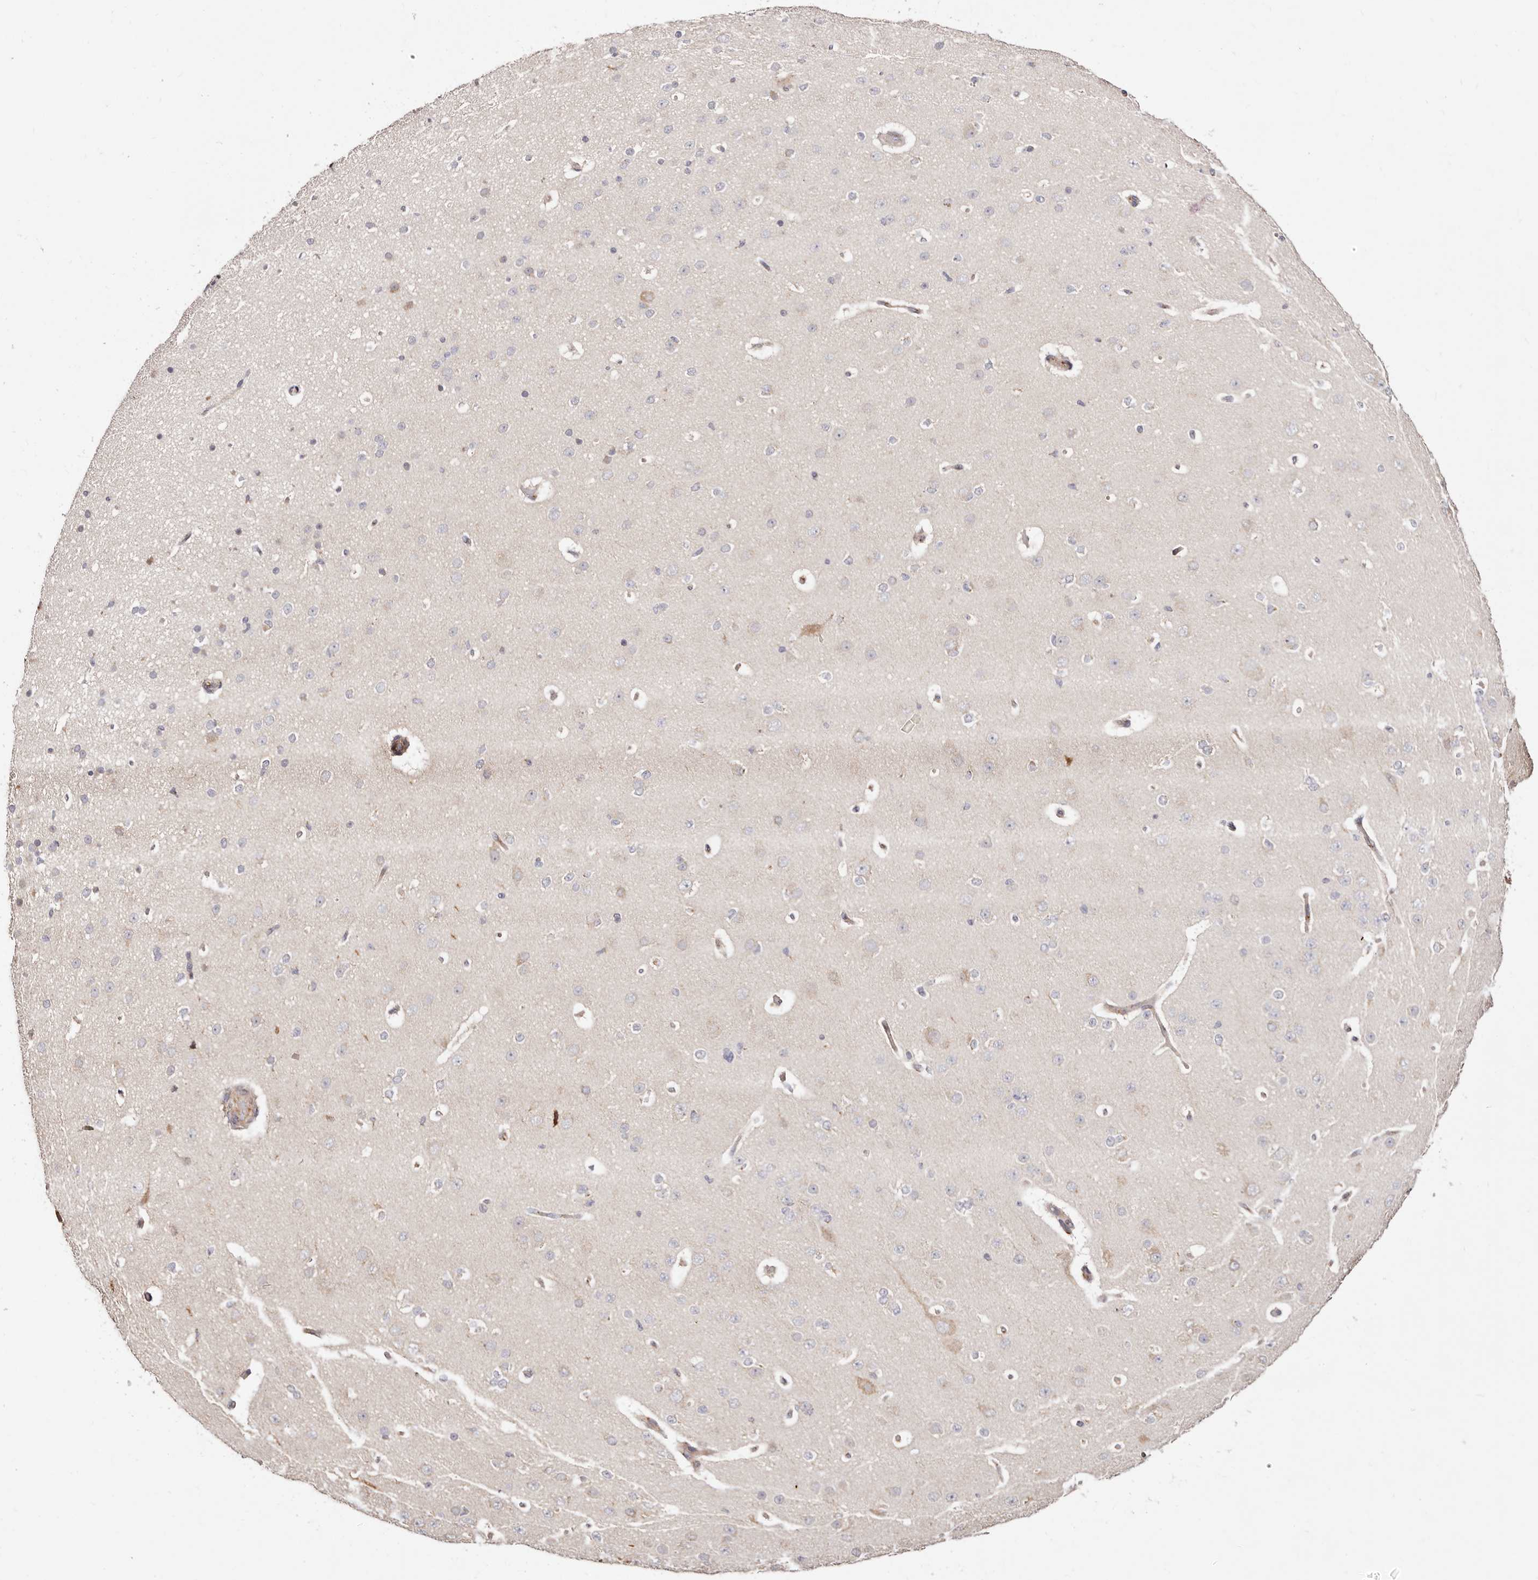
{"staining": {"intensity": "negative", "quantity": "none", "location": "none"}, "tissue": "cerebral cortex", "cell_type": "Endothelial cells", "image_type": "normal", "snomed": [{"axis": "morphology", "description": "Normal tissue, NOS"}, {"axis": "morphology", "description": "Developmental malformation"}, {"axis": "topography", "description": "Cerebral cortex"}], "caption": "A histopathology image of cerebral cortex stained for a protein exhibits no brown staining in endothelial cells.", "gene": "MAPK6", "patient": {"sex": "female", "age": 30}}